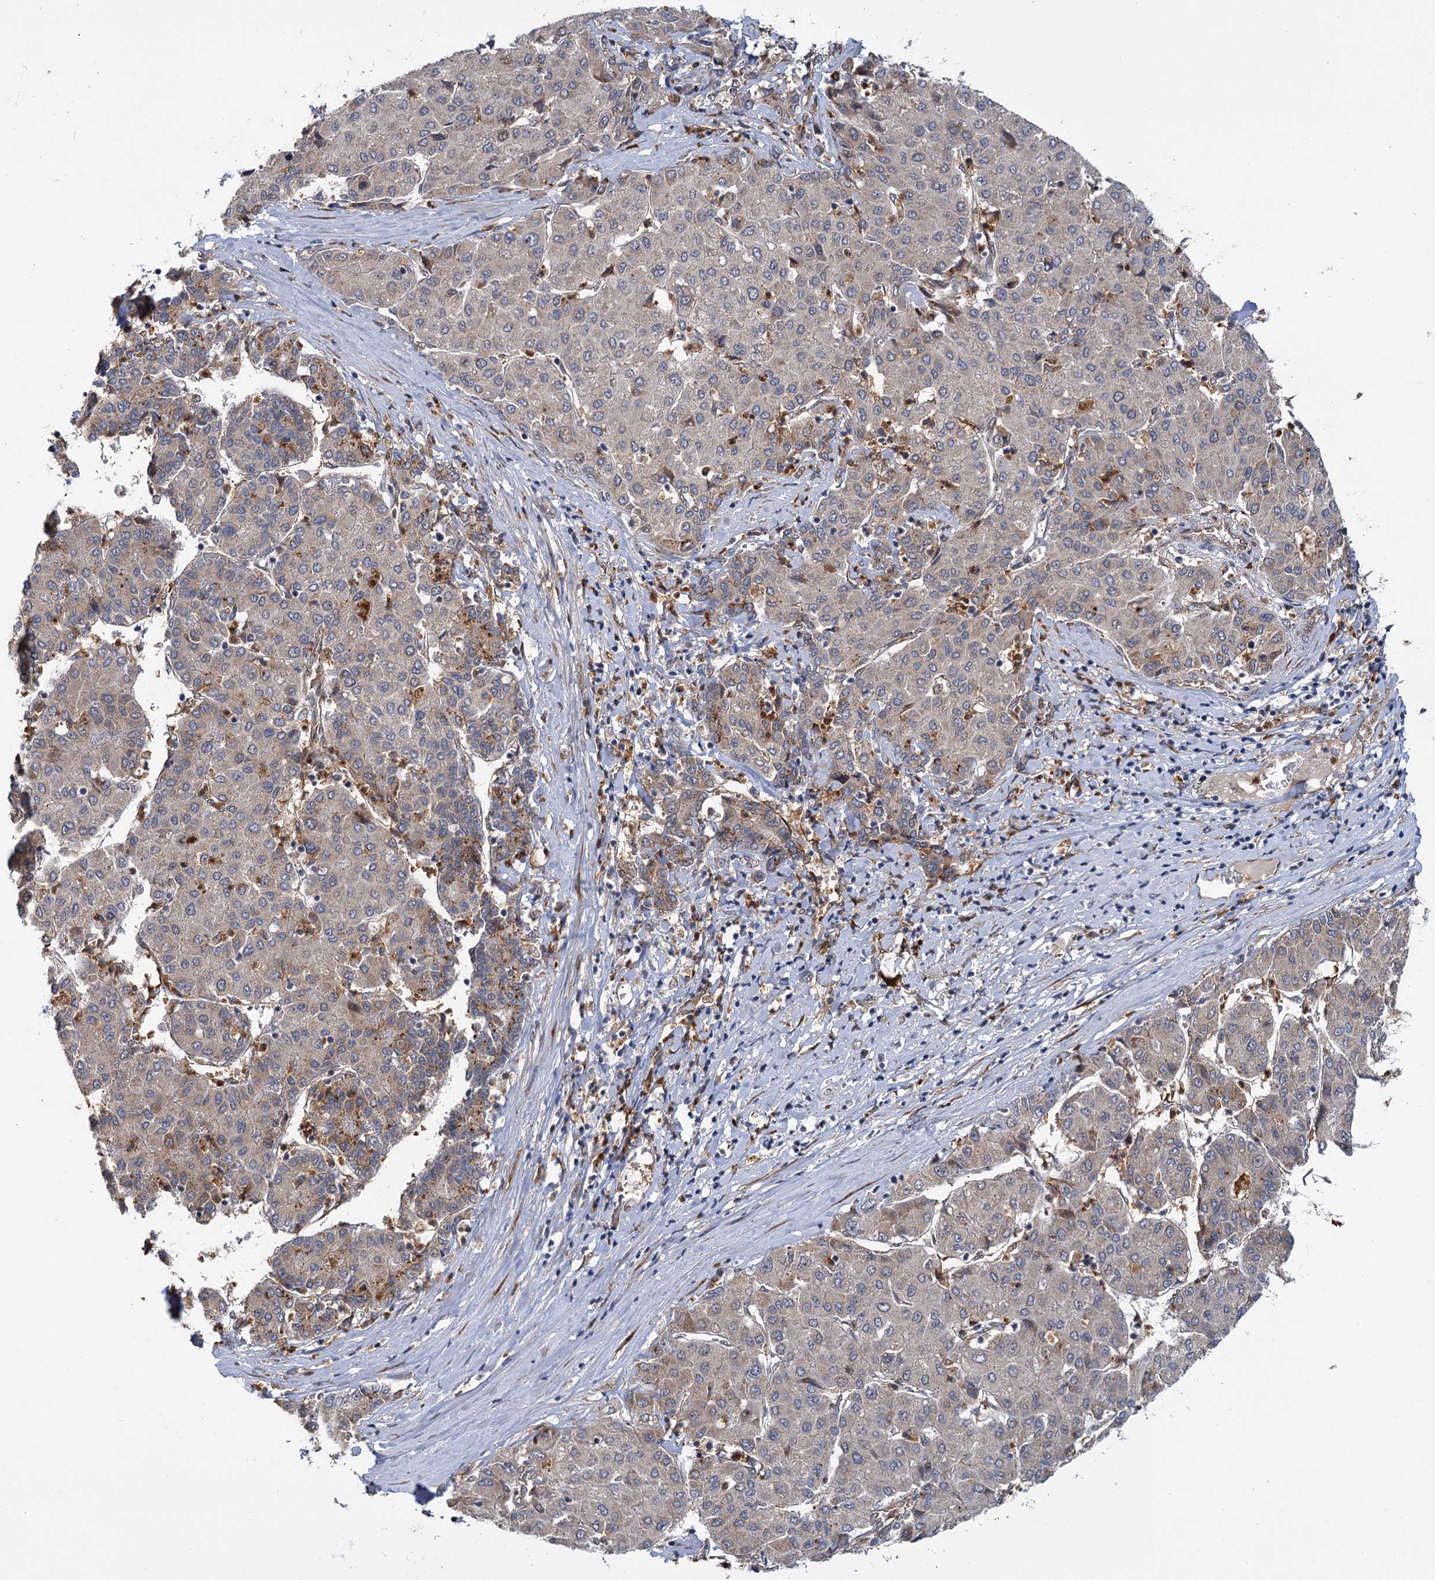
{"staining": {"intensity": "negative", "quantity": "none", "location": "none"}, "tissue": "liver cancer", "cell_type": "Tumor cells", "image_type": "cancer", "snomed": [{"axis": "morphology", "description": "Carcinoma, Hepatocellular, NOS"}, {"axis": "topography", "description": "Liver"}], "caption": "An image of human hepatocellular carcinoma (liver) is negative for staining in tumor cells.", "gene": "APBA2", "patient": {"sex": "male", "age": 65}}